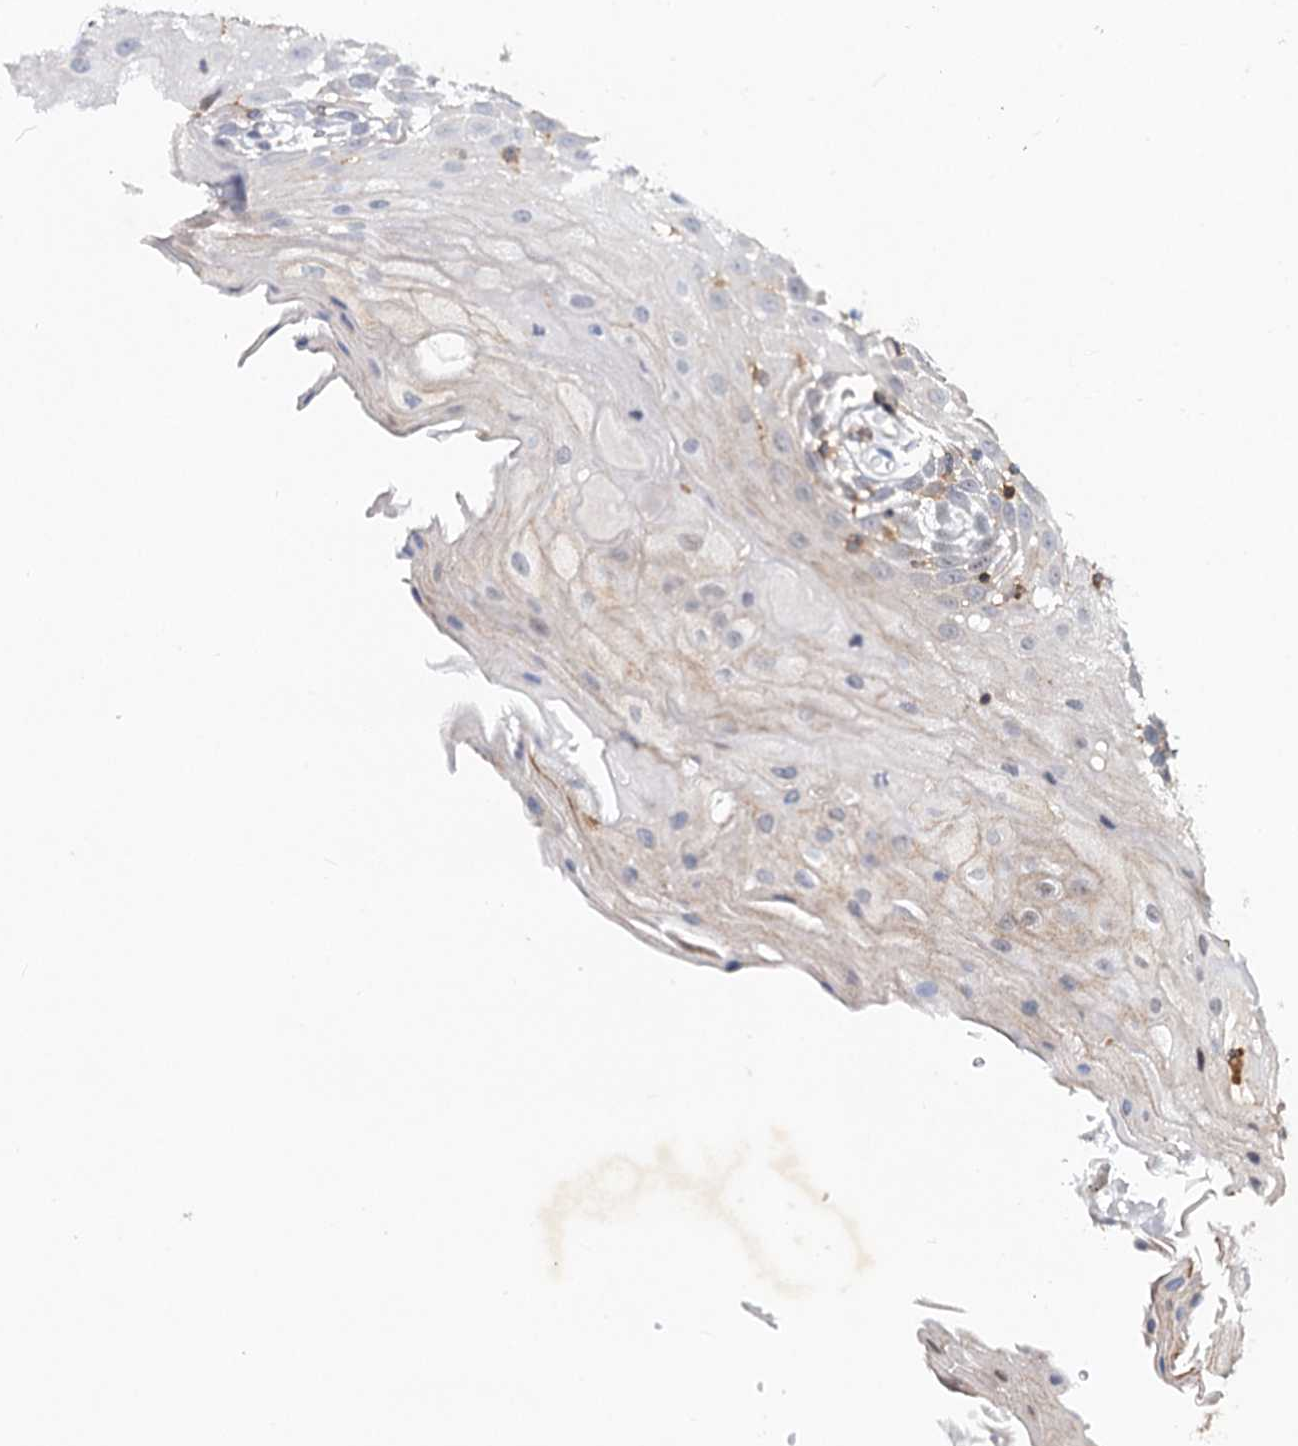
{"staining": {"intensity": "weak", "quantity": "<25%", "location": "cytoplasmic/membranous"}, "tissue": "oral mucosa", "cell_type": "Squamous epithelial cells", "image_type": "normal", "snomed": [{"axis": "morphology", "description": "Normal tissue, NOS"}, {"axis": "topography", "description": "Skeletal muscle"}, {"axis": "topography", "description": "Oral tissue"}, {"axis": "topography", "description": "Salivary gland"}, {"axis": "topography", "description": "Peripheral nerve tissue"}], "caption": "Squamous epithelial cells show no significant staining in benign oral mucosa. (Immunohistochemistry (ihc), brightfield microscopy, high magnification).", "gene": "LRCH4", "patient": {"sex": "male", "age": 54}}